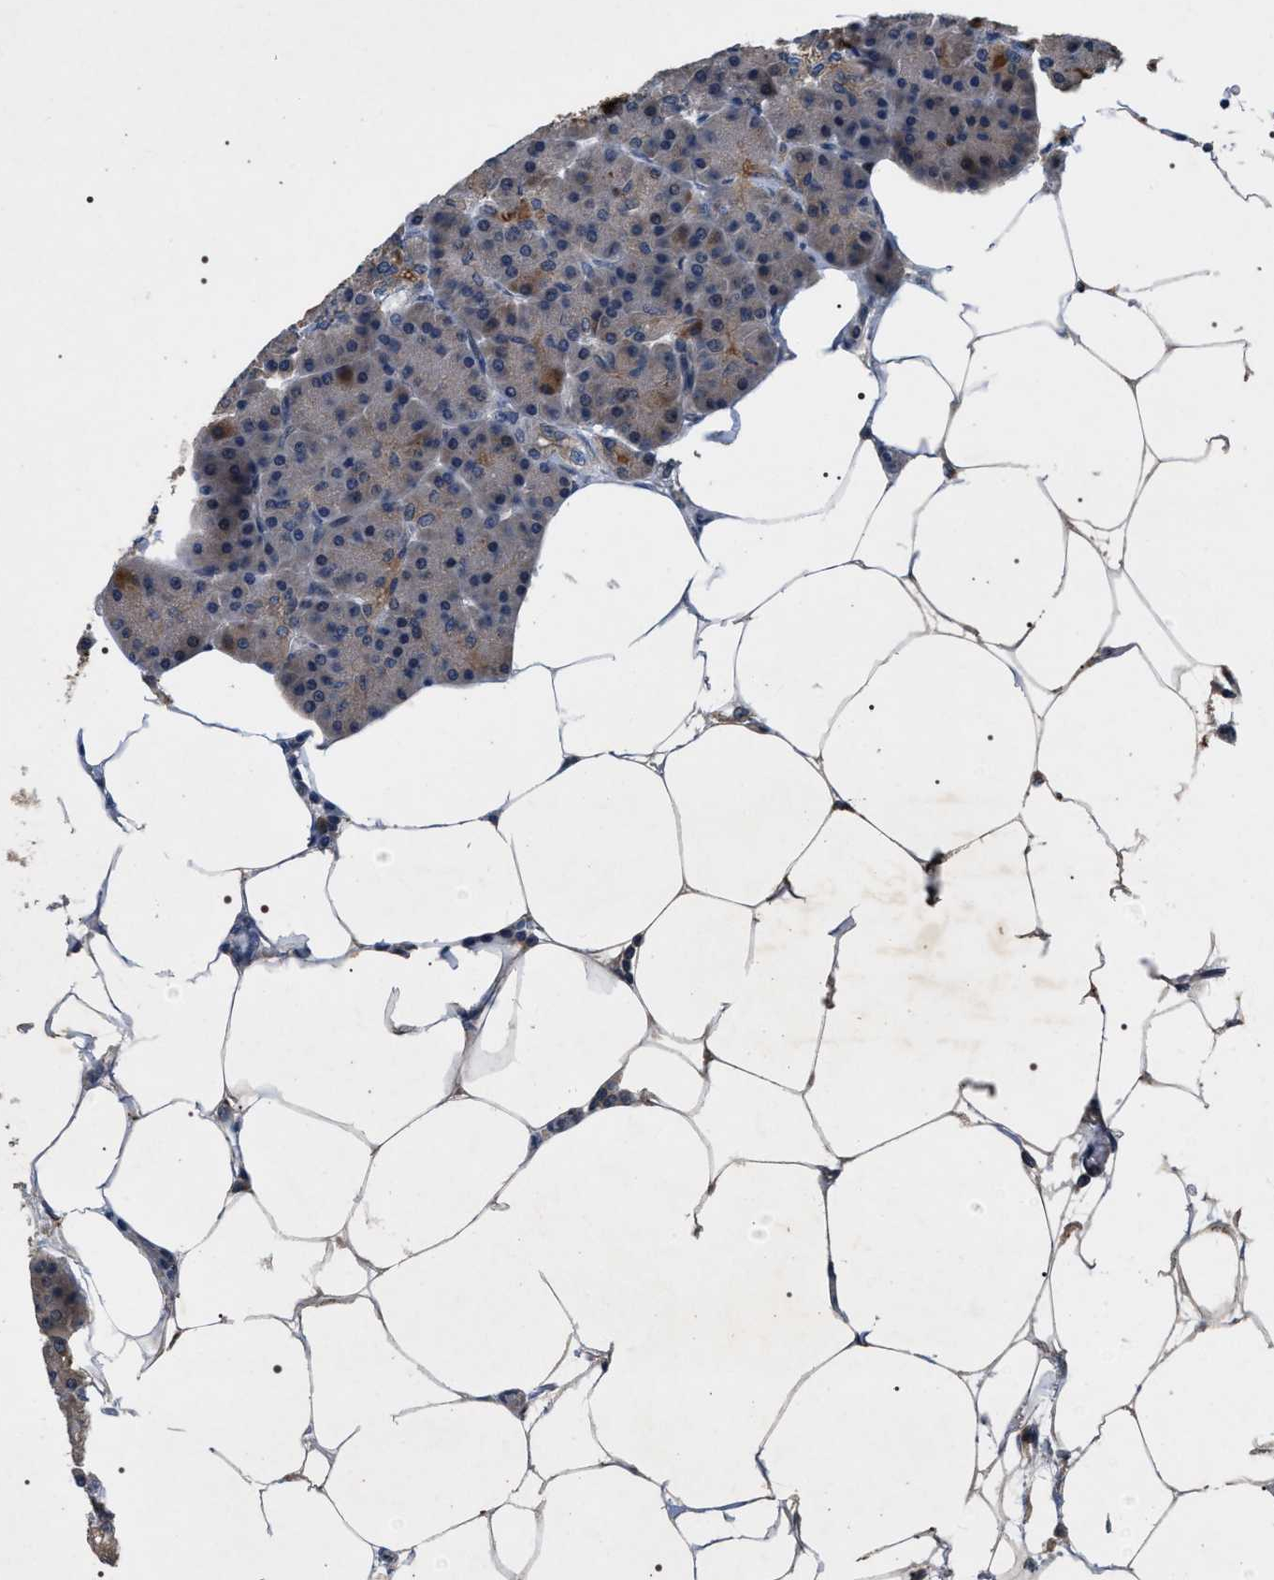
{"staining": {"intensity": "moderate", "quantity": "<25%", "location": "cytoplasmic/membranous"}, "tissue": "pancreas", "cell_type": "Exocrine glandular cells", "image_type": "normal", "snomed": [{"axis": "morphology", "description": "Normal tissue, NOS"}, {"axis": "topography", "description": "Pancreas"}], "caption": "The micrograph shows immunohistochemical staining of benign pancreas. There is moderate cytoplasmic/membranous staining is appreciated in approximately <25% of exocrine glandular cells.", "gene": "IFT81", "patient": {"sex": "female", "age": 70}}